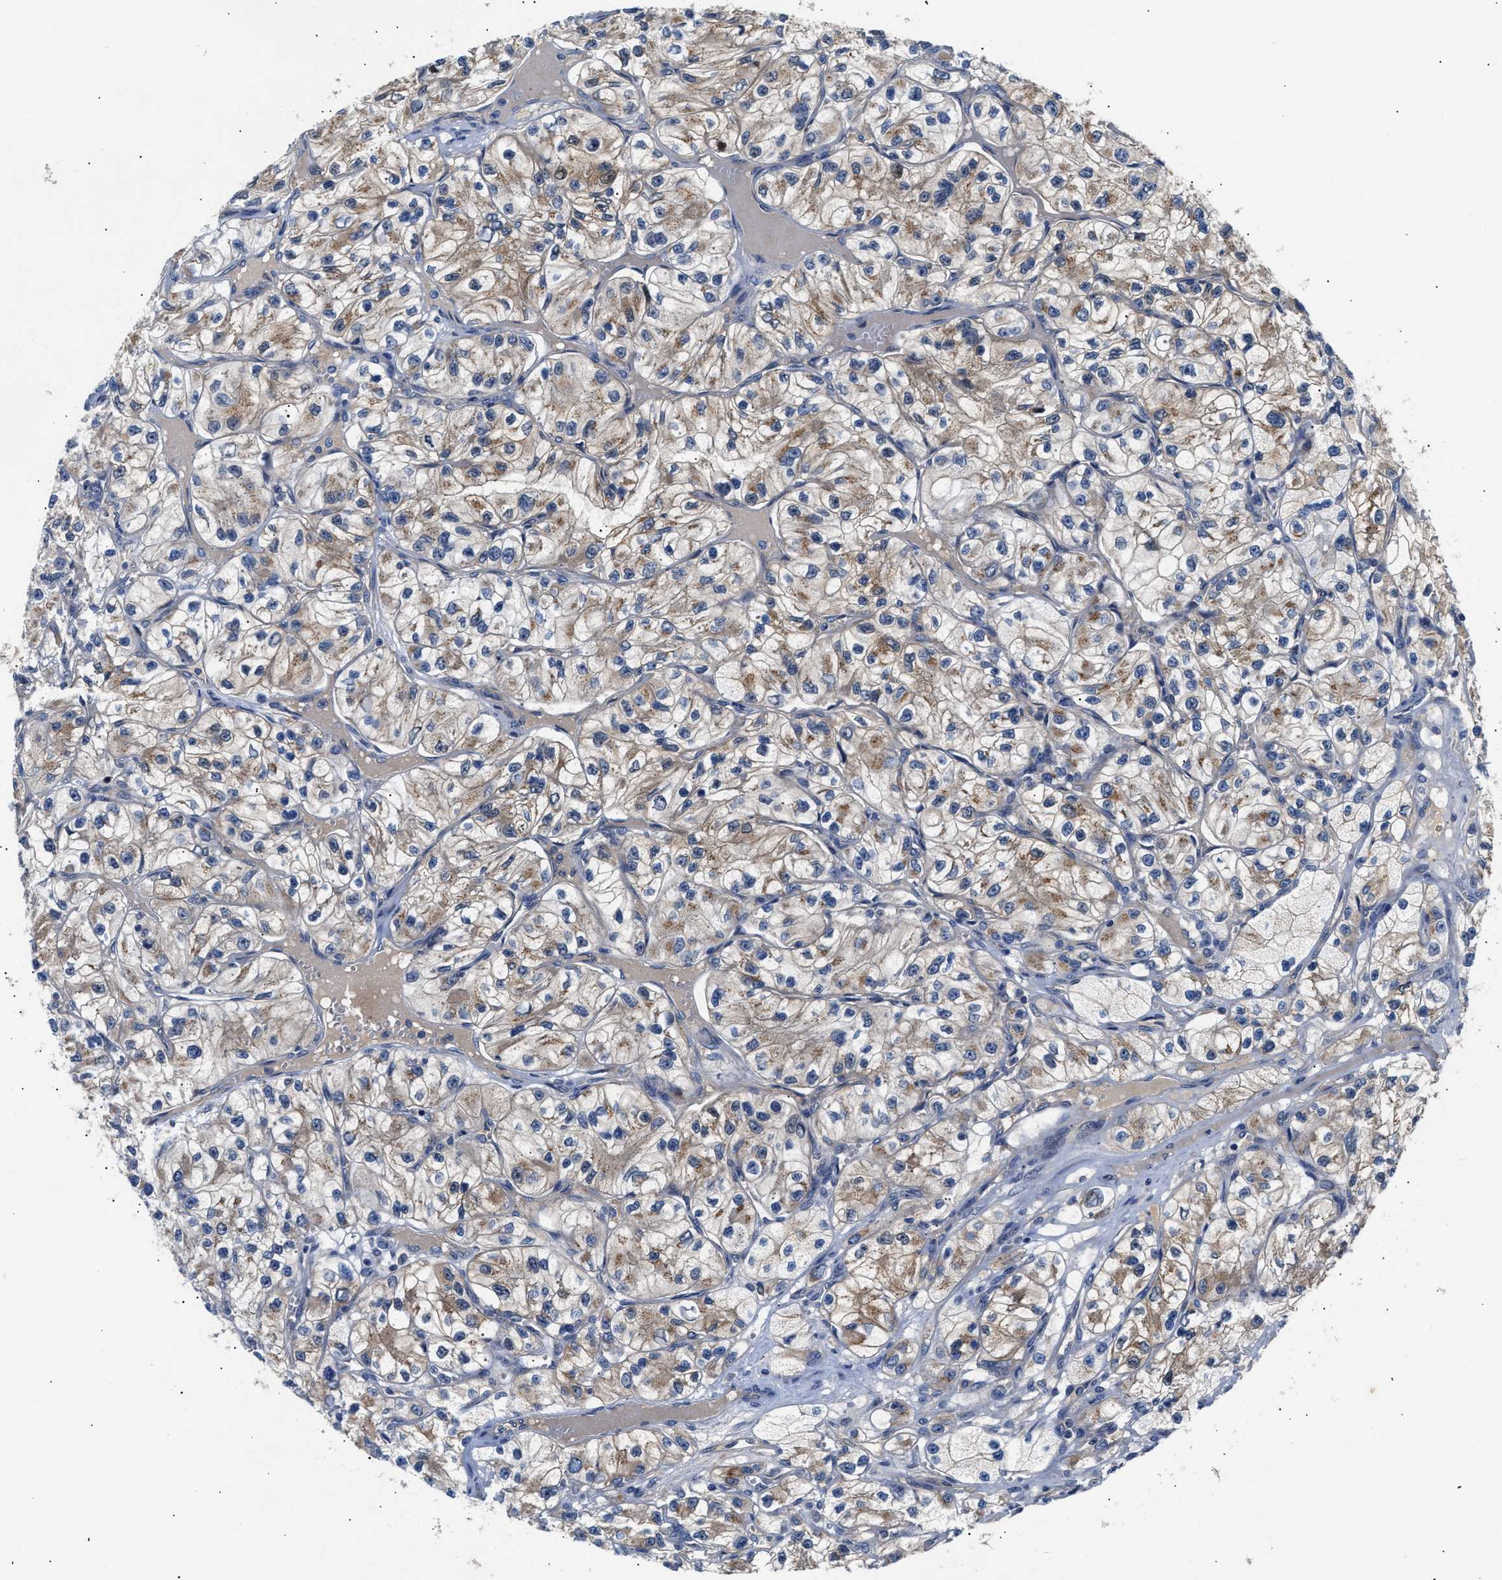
{"staining": {"intensity": "moderate", "quantity": ">75%", "location": "cytoplasmic/membranous"}, "tissue": "renal cancer", "cell_type": "Tumor cells", "image_type": "cancer", "snomed": [{"axis": "morphology", "description": "Adenocarcinoma, NOS"}, {"axis": "topography", "description": "Kidney"}], "caption": "Human renal cancer (adenocarcinoma) stained for a protein (brown) displays moderate cytoplasmic/membranous positive expression in about >75% of tumor cells.", "gene": "CCDC146", "patient": {"sex": "female", "age": 57}}